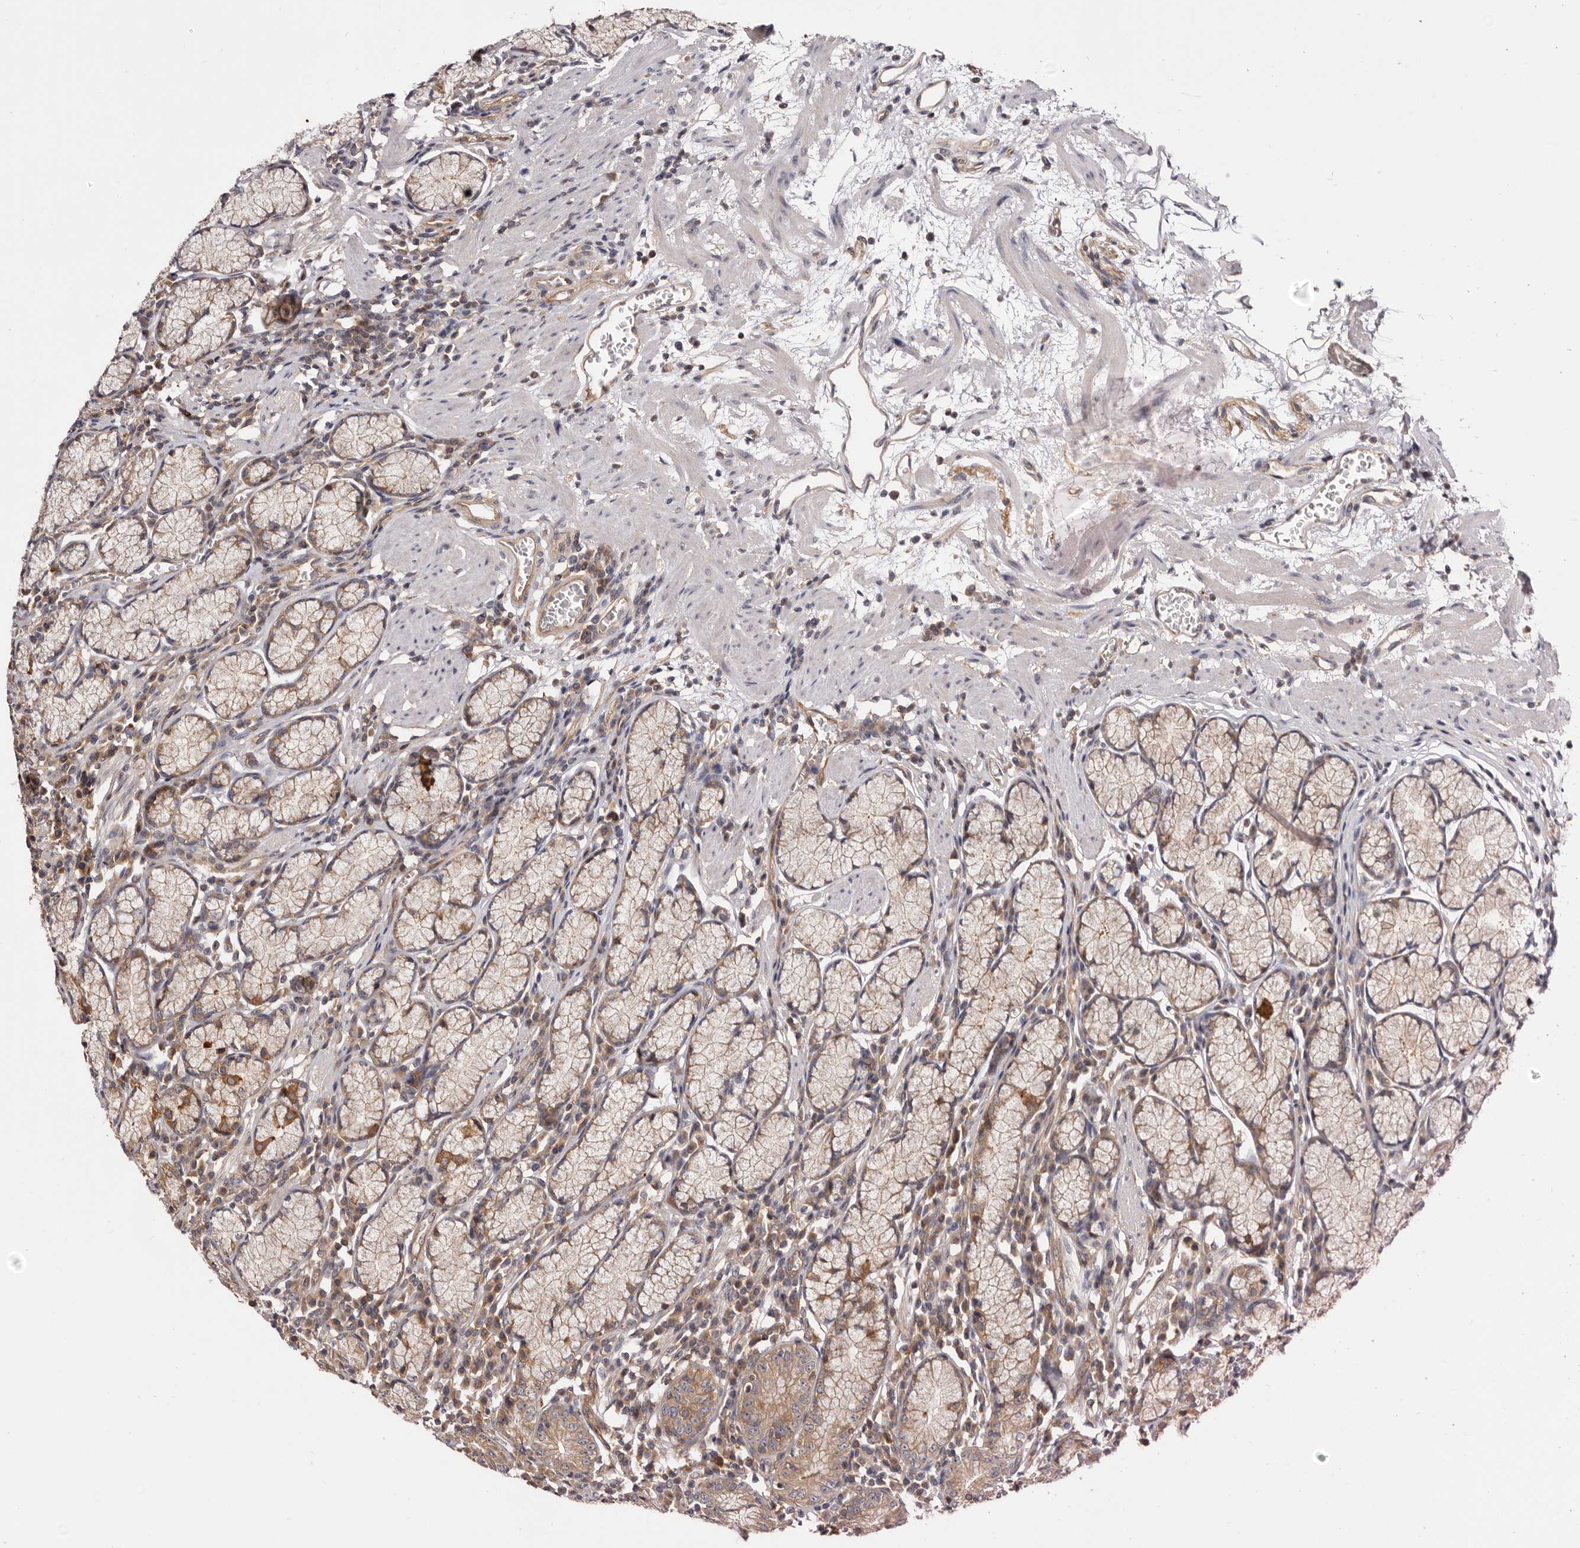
{"staining": {"intensity": "moderate", "quantity": ">75%", "location": "cytoplasmic/membranous,nuclear"}, "tissue": "stomach", "cell_type": "Glandular cells", "image_type": "normal", "snomed": [{"axis": "morphology", "description": "Normal tissue, NOS"}, {"axis": "topography", "description": "Stomach"}], "caption": "IHC staining of normal stomach, which displays medium levels of moderate cytoplasmic/membranous,nuclear positivity in approximately >75% of glandular cells indicating moderate cytoplasmic/membranous,nuclear protein staining. The staining was performed using DAB (brown) for protein detection and nuclei were counterstained in hematoxylin (blue).", "gene": "PANK4", "patient": {"sex": "male", "age": 55}}